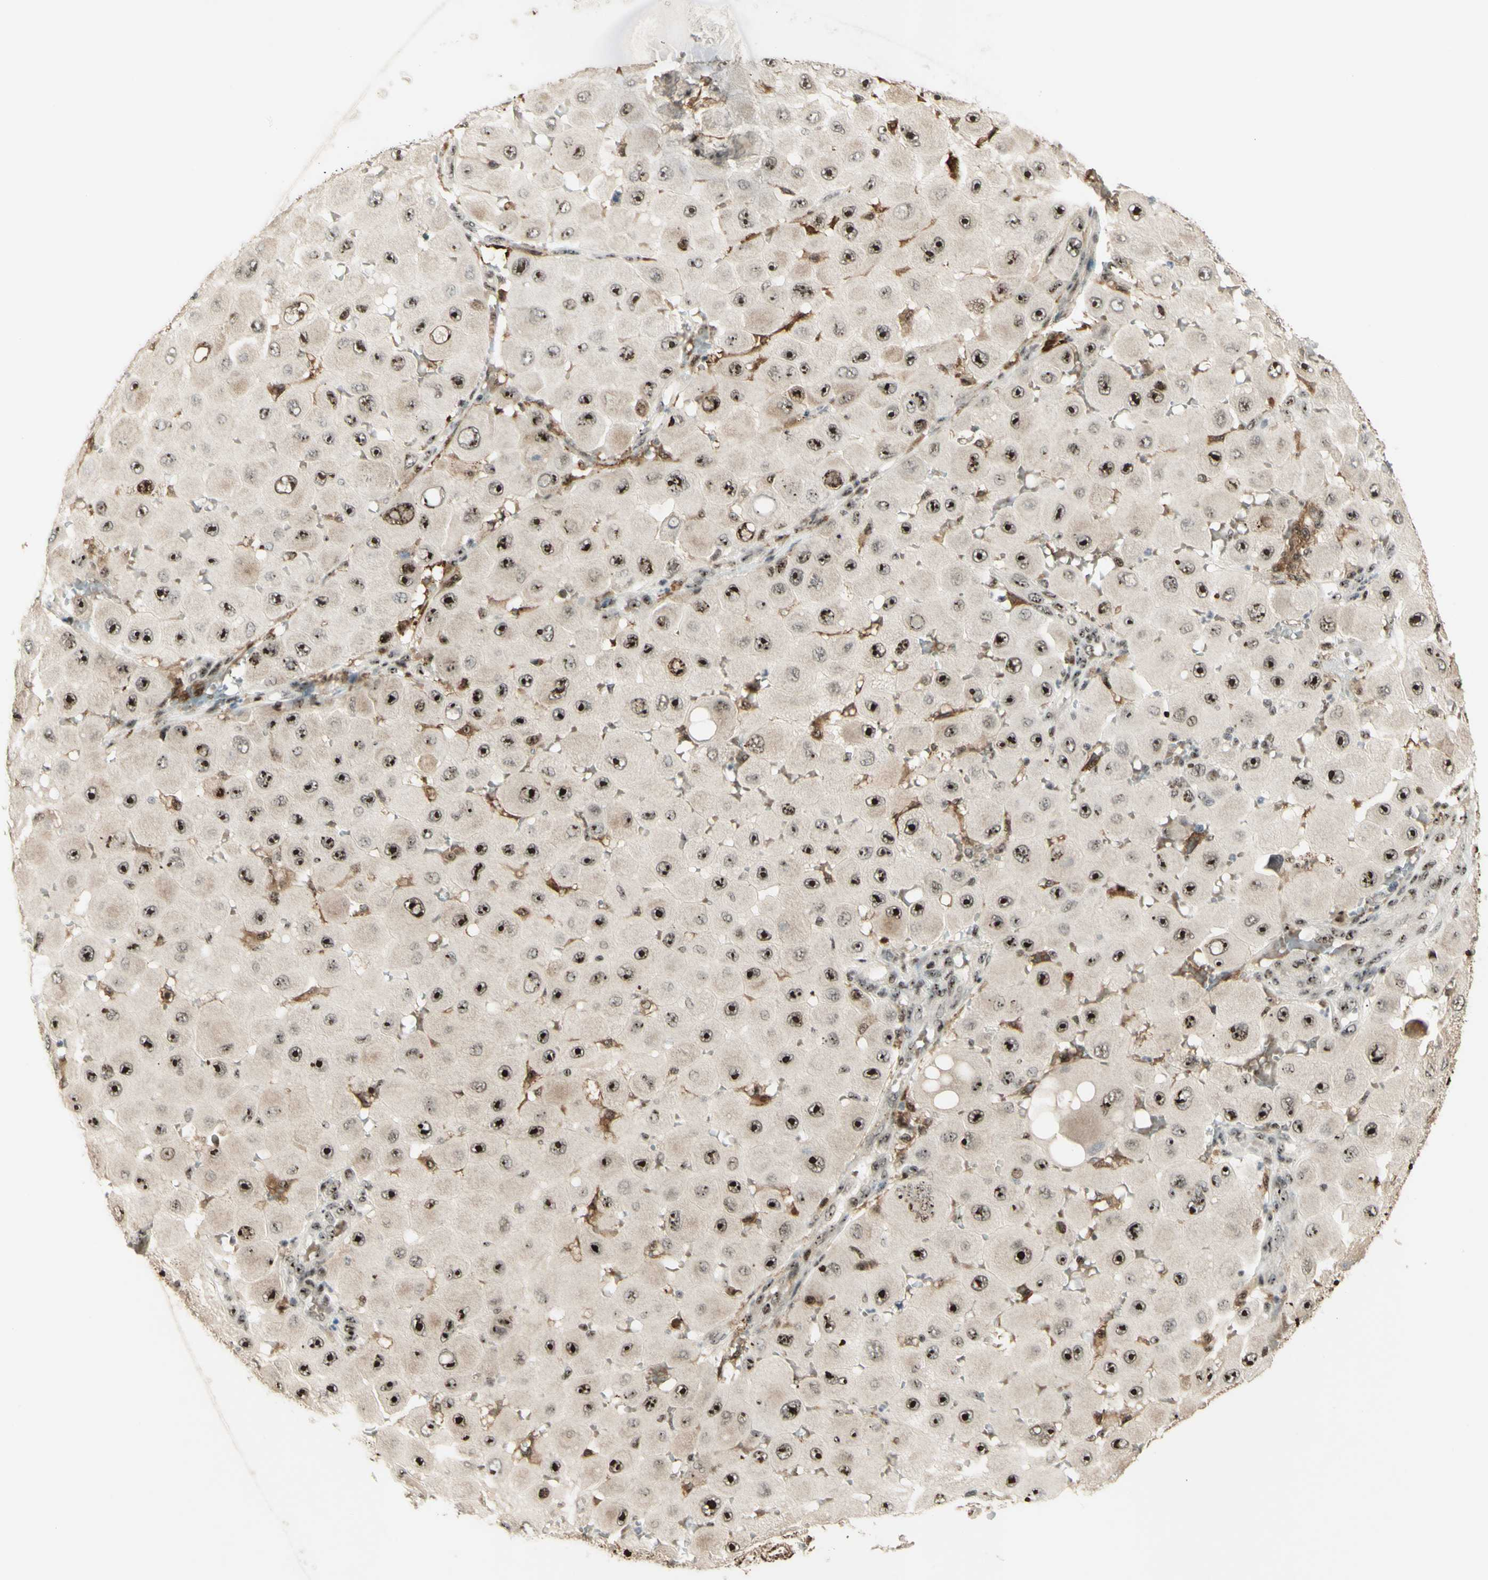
{"staining": {"intensity": "strong", "quantity": ">75%", "location": "cytoplasmic/membranous,nuclear"}, "tissue": "melanoma", "cell_type": "Tumor cells", "image_type": "cancer", "snomed": [{"axis": "morphology", "description": "Malignant melanoma, NOS"}, {"axis": "topography", "description": "Skin"}], "caption": "The micrograph displays a brown stain indicating the presence of a protein in the cytoplasmic/membranous and nuclear of tumor cells in malignant melanoma.", "gene": "DHX9", "patient": {"sex": "female", "age": 81}}